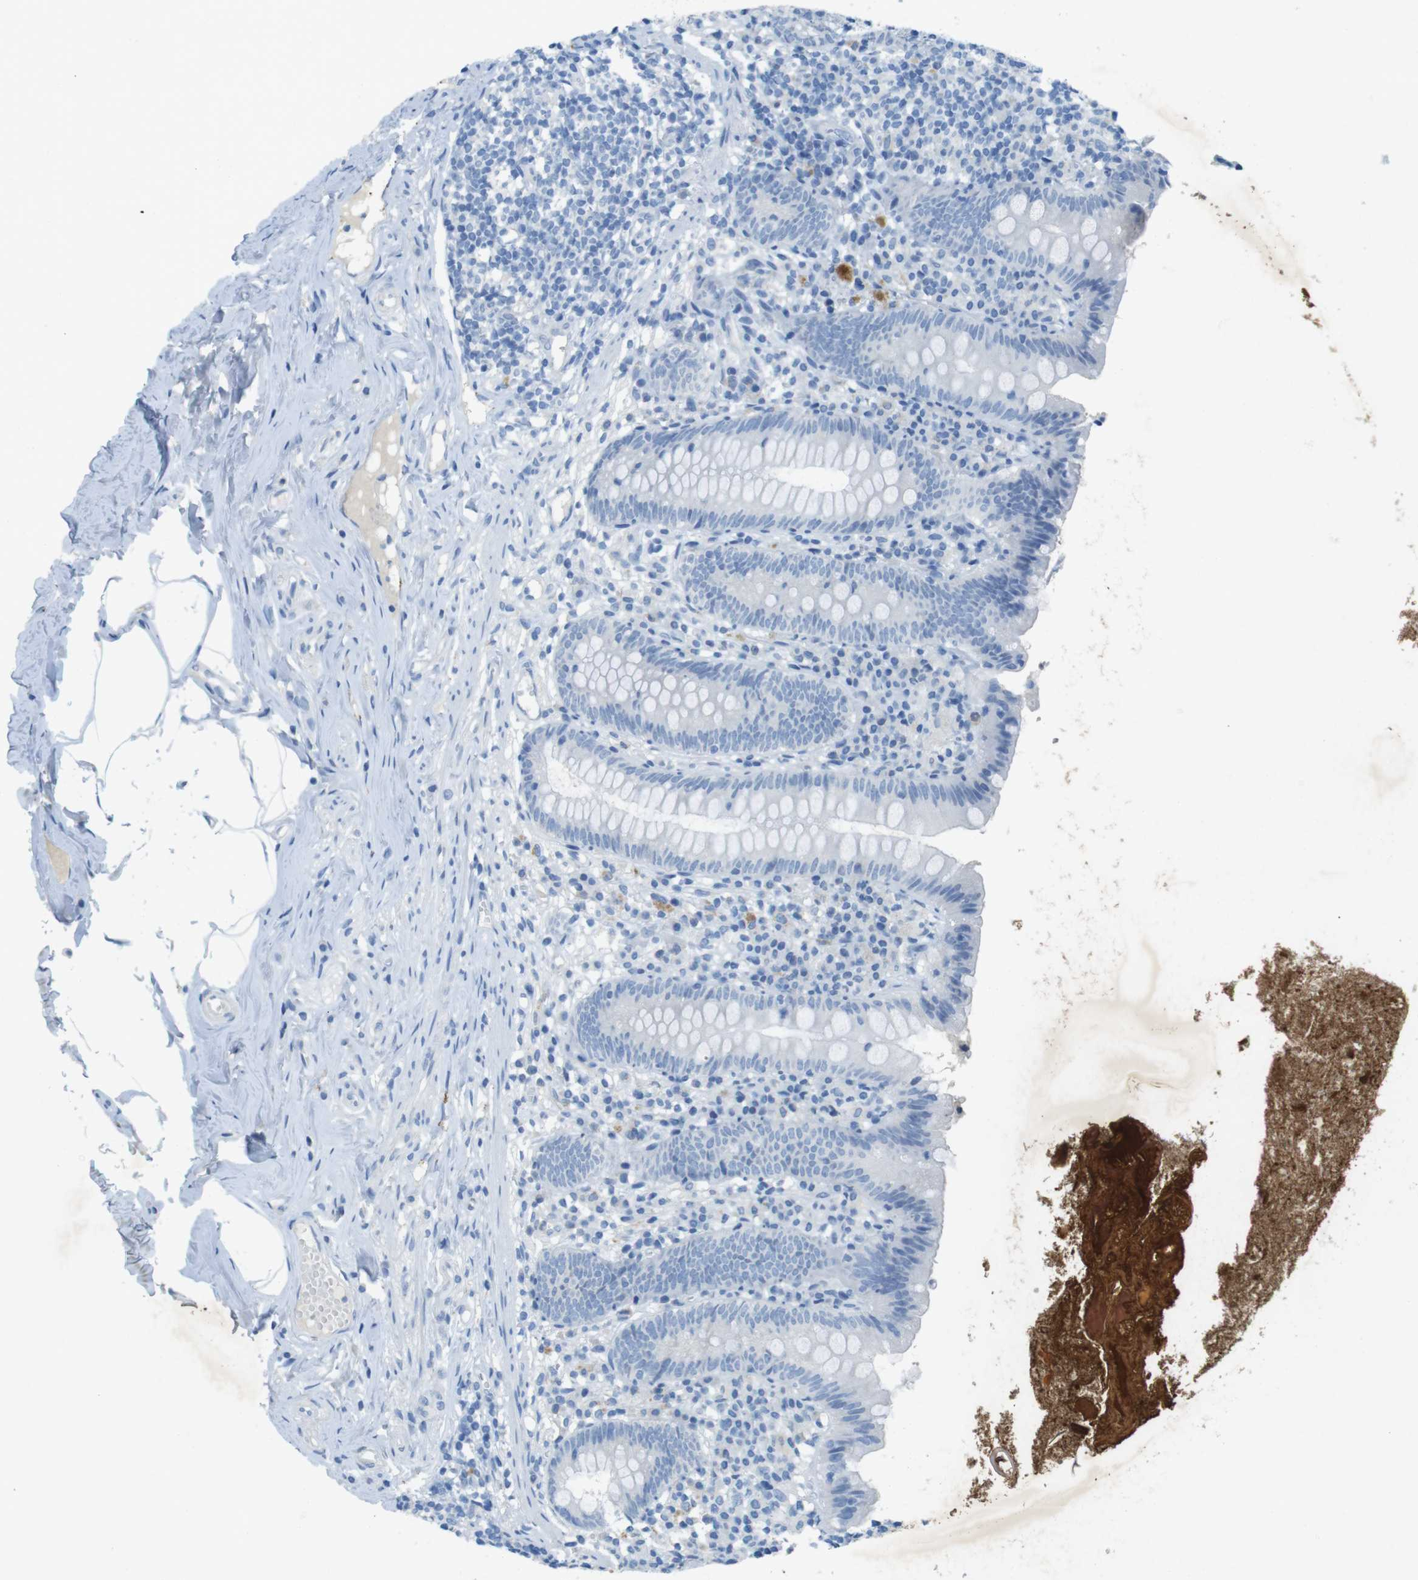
{"staining": {"intensity": "negative", "quantity": "none", "location": "none"}, "tissue": "appendix", "cell_type": "Glandular cells", "image_type": "normal", "snomed": [{"axis": "morphology", "description": "Normal tissue, NOS"}, {"axis": "topography", "description": "Appendix"}], "caption": "Histopathology image shows no significant protein staining in glandular cells of benign appendix. The staining was performed using DAB (3,3'-diaminobenzidine) to visualize the protein expression in brown, while the nuclei were stained in blue with hematoxylin (Magnification: 20x).", "gene": "CD320", "patient": {"sex": "male", "age": 52}}